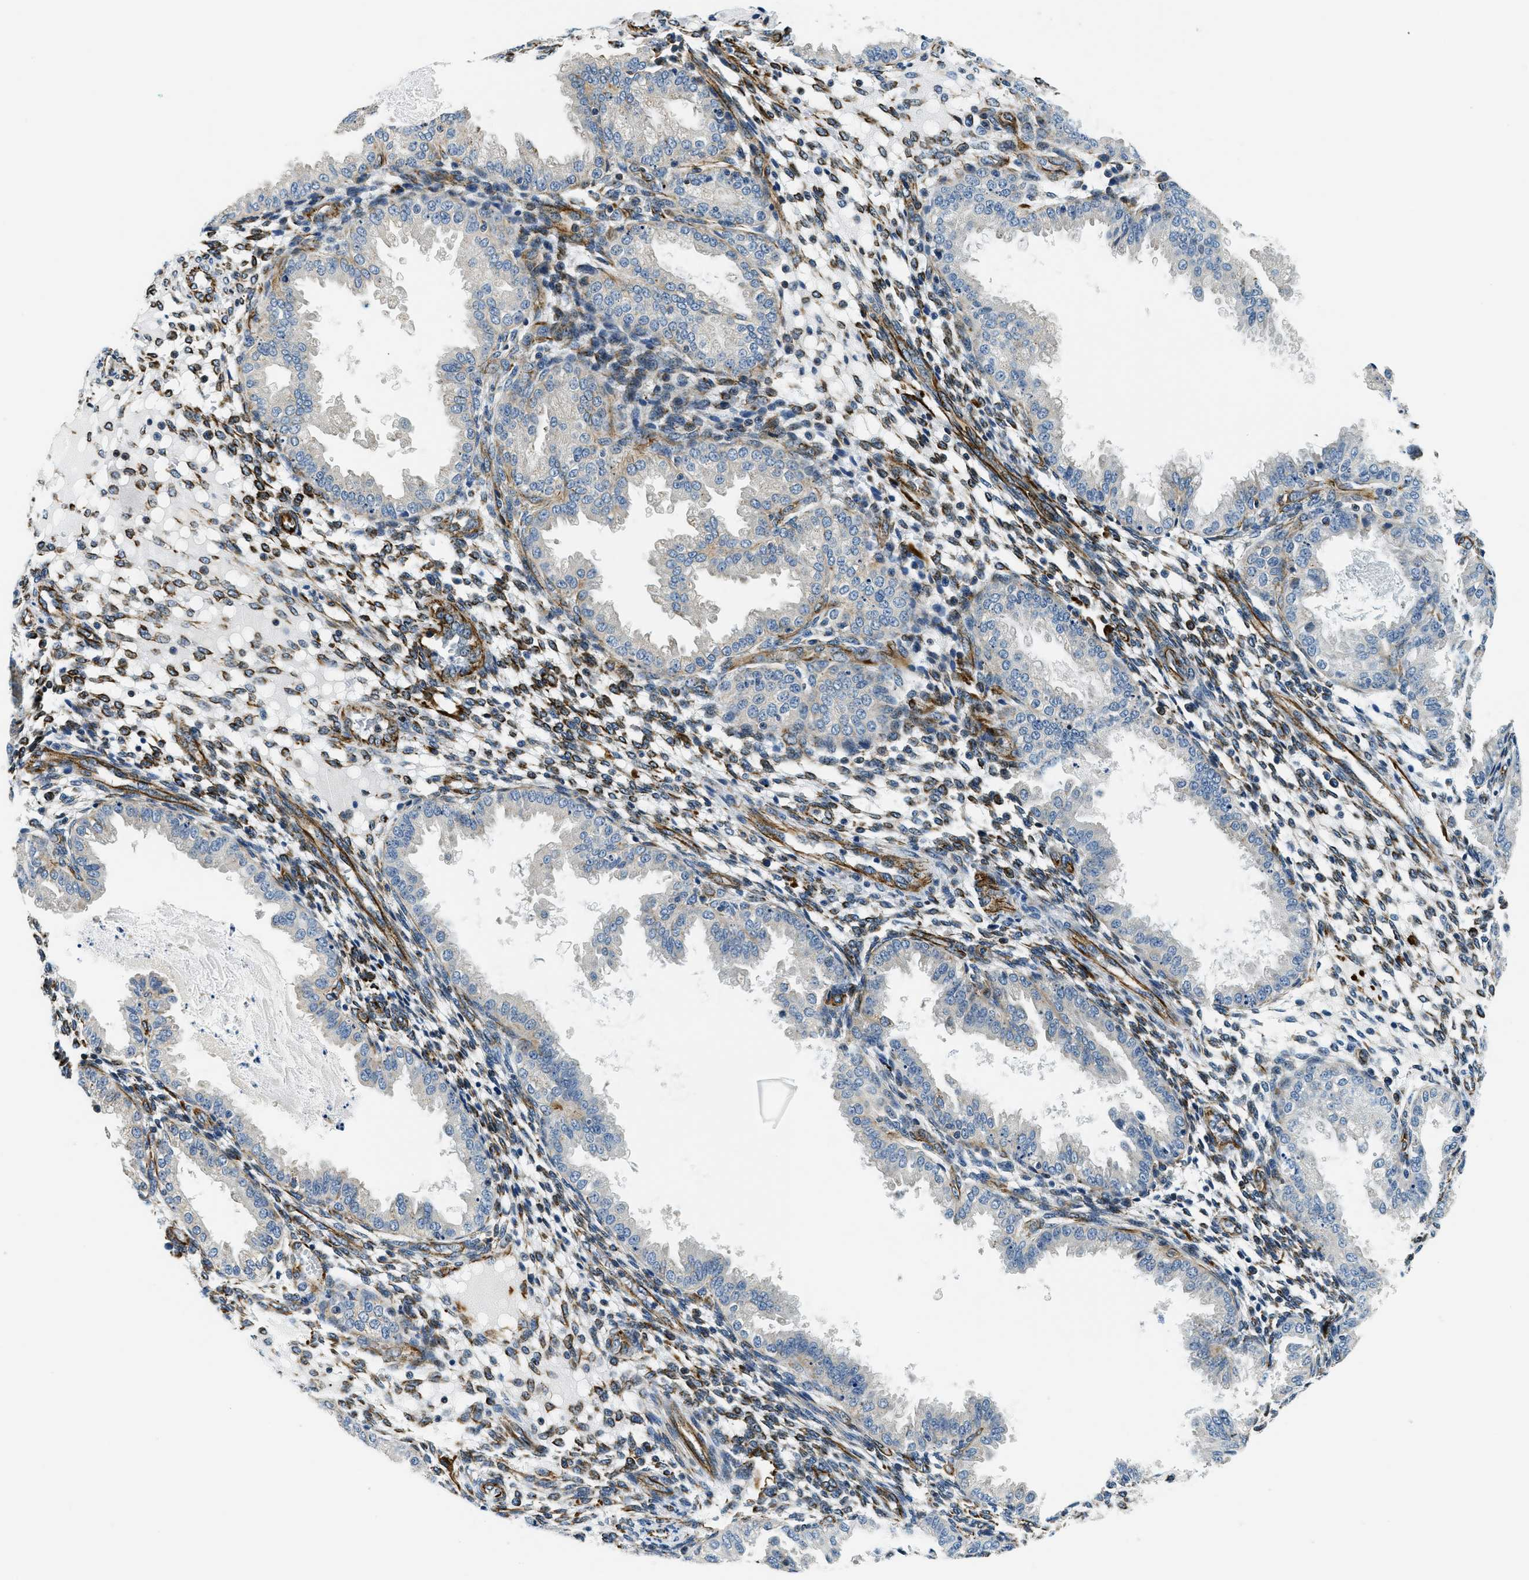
{"staining": {"intensity": "moderate", "quantity": "25%-75%", "location": "cytoplasmic/membranous"}, "tissue": "endometrium", "cell_type": "Cells in endometrial stroma", "image_type": "normal", "snomed": [{"axis": "morphology", "description": "Normal tissue, NOS"}, {"axis": "topography", "description": "Endometrium"}], "caption": "Protein expression analysis of unremarkable endometrium reveals moderate cytoplasmic/membranous staining in approximately 25%-75% of cells in endometrial stroma.", "gene": "GNS", "patient": {"sex": "female", "age": 33}}